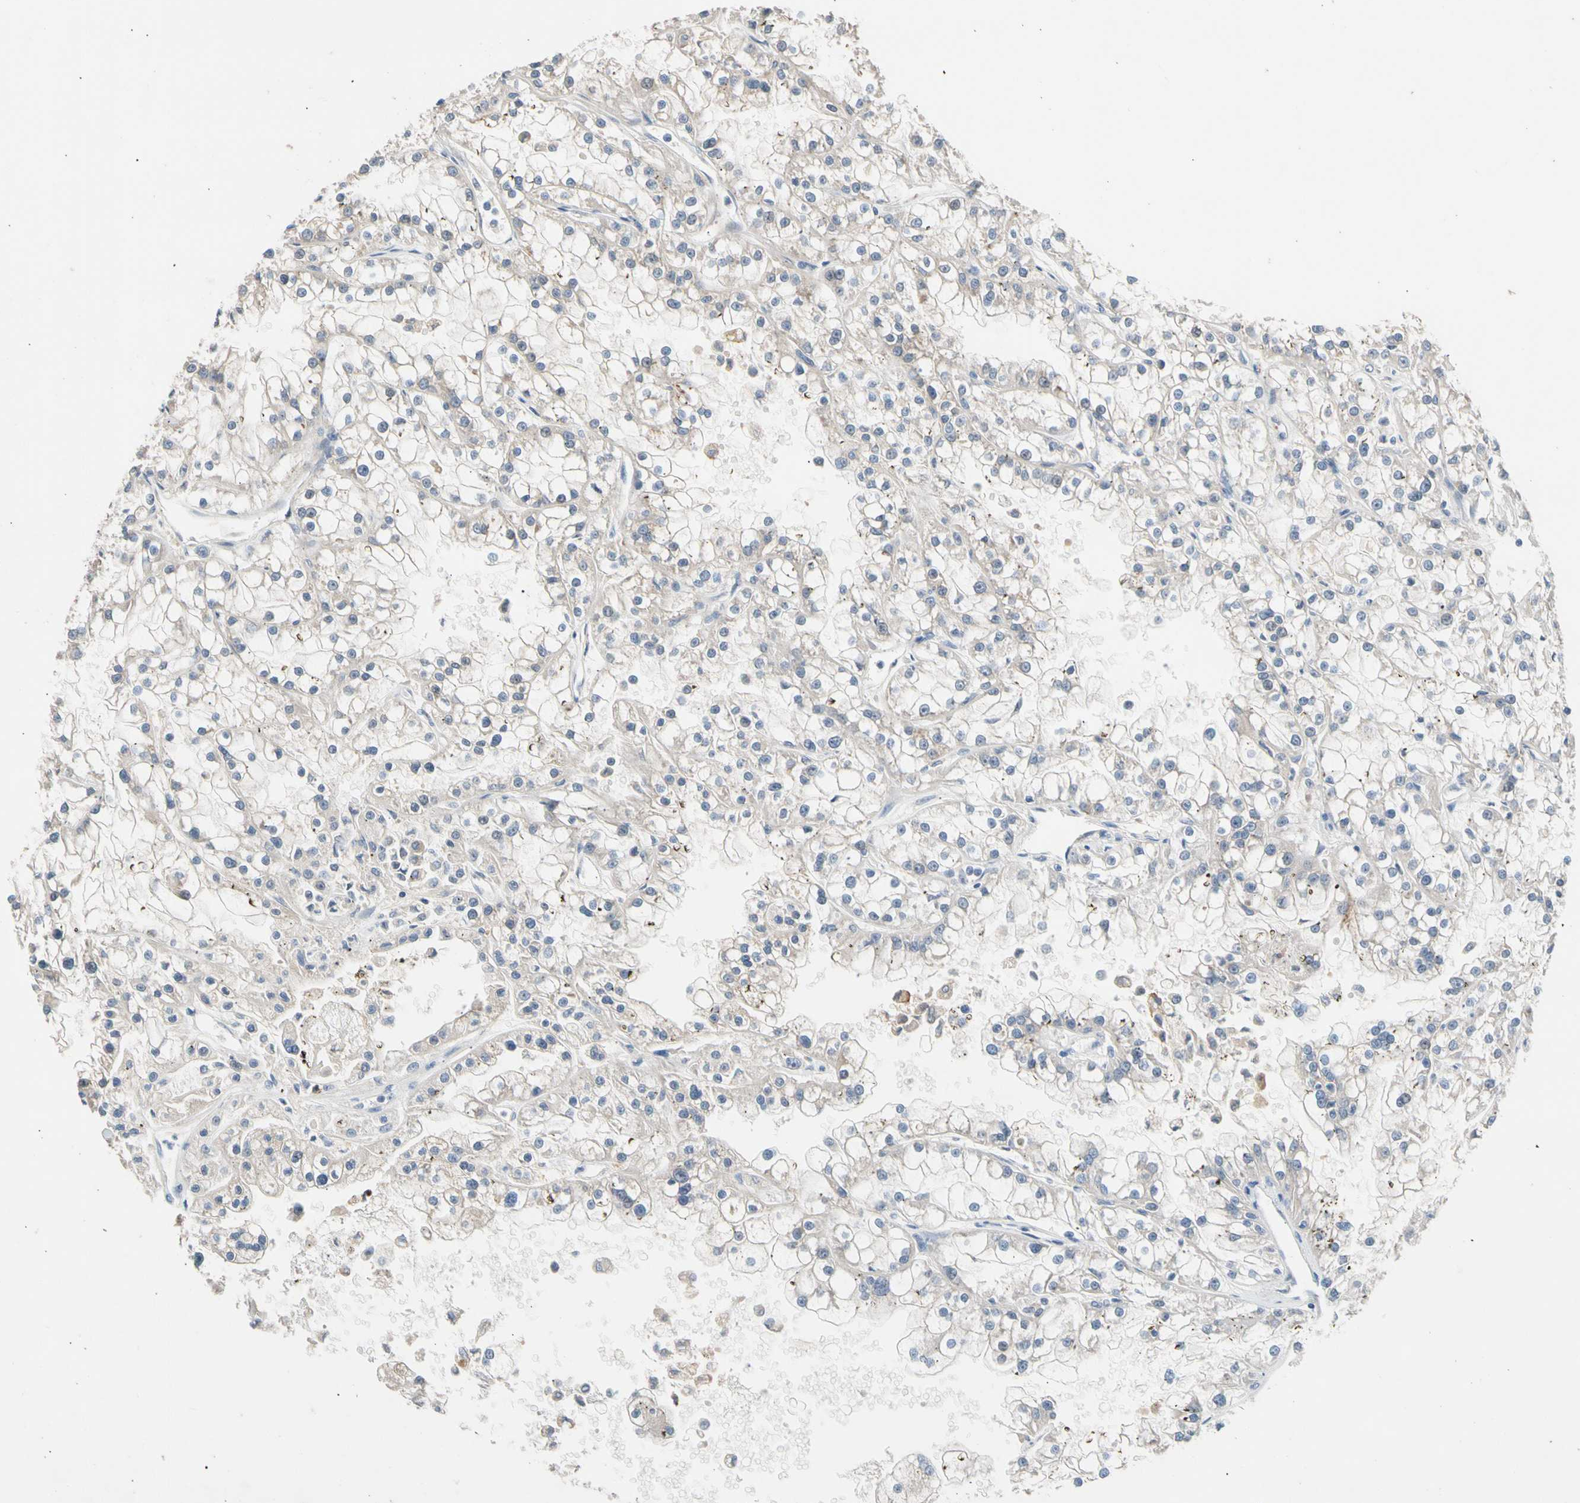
{"staining": {"intensity": "moderate", "quantity": "<25%", "location": "cytoplasmic/membranous"}, "tissue": "renal cancer", "cell_type": "Tumor cells", "image_type": "cancer", "snomed": [{"axis": "morphology", "description": "Adenocarcinoma, NOS"}, {"axis": "topography", "description": "Kidney"}], "caption": "A low amount of moderate cytoplasmic/membranous positivity is seen in approximately <25% of tumor cells in adenocarcinoma (renal) tissue. (IHC, brightfield microscopy, high magnification).", "gene": "CNST", "patient": {"sex": "female", "age": 52}}